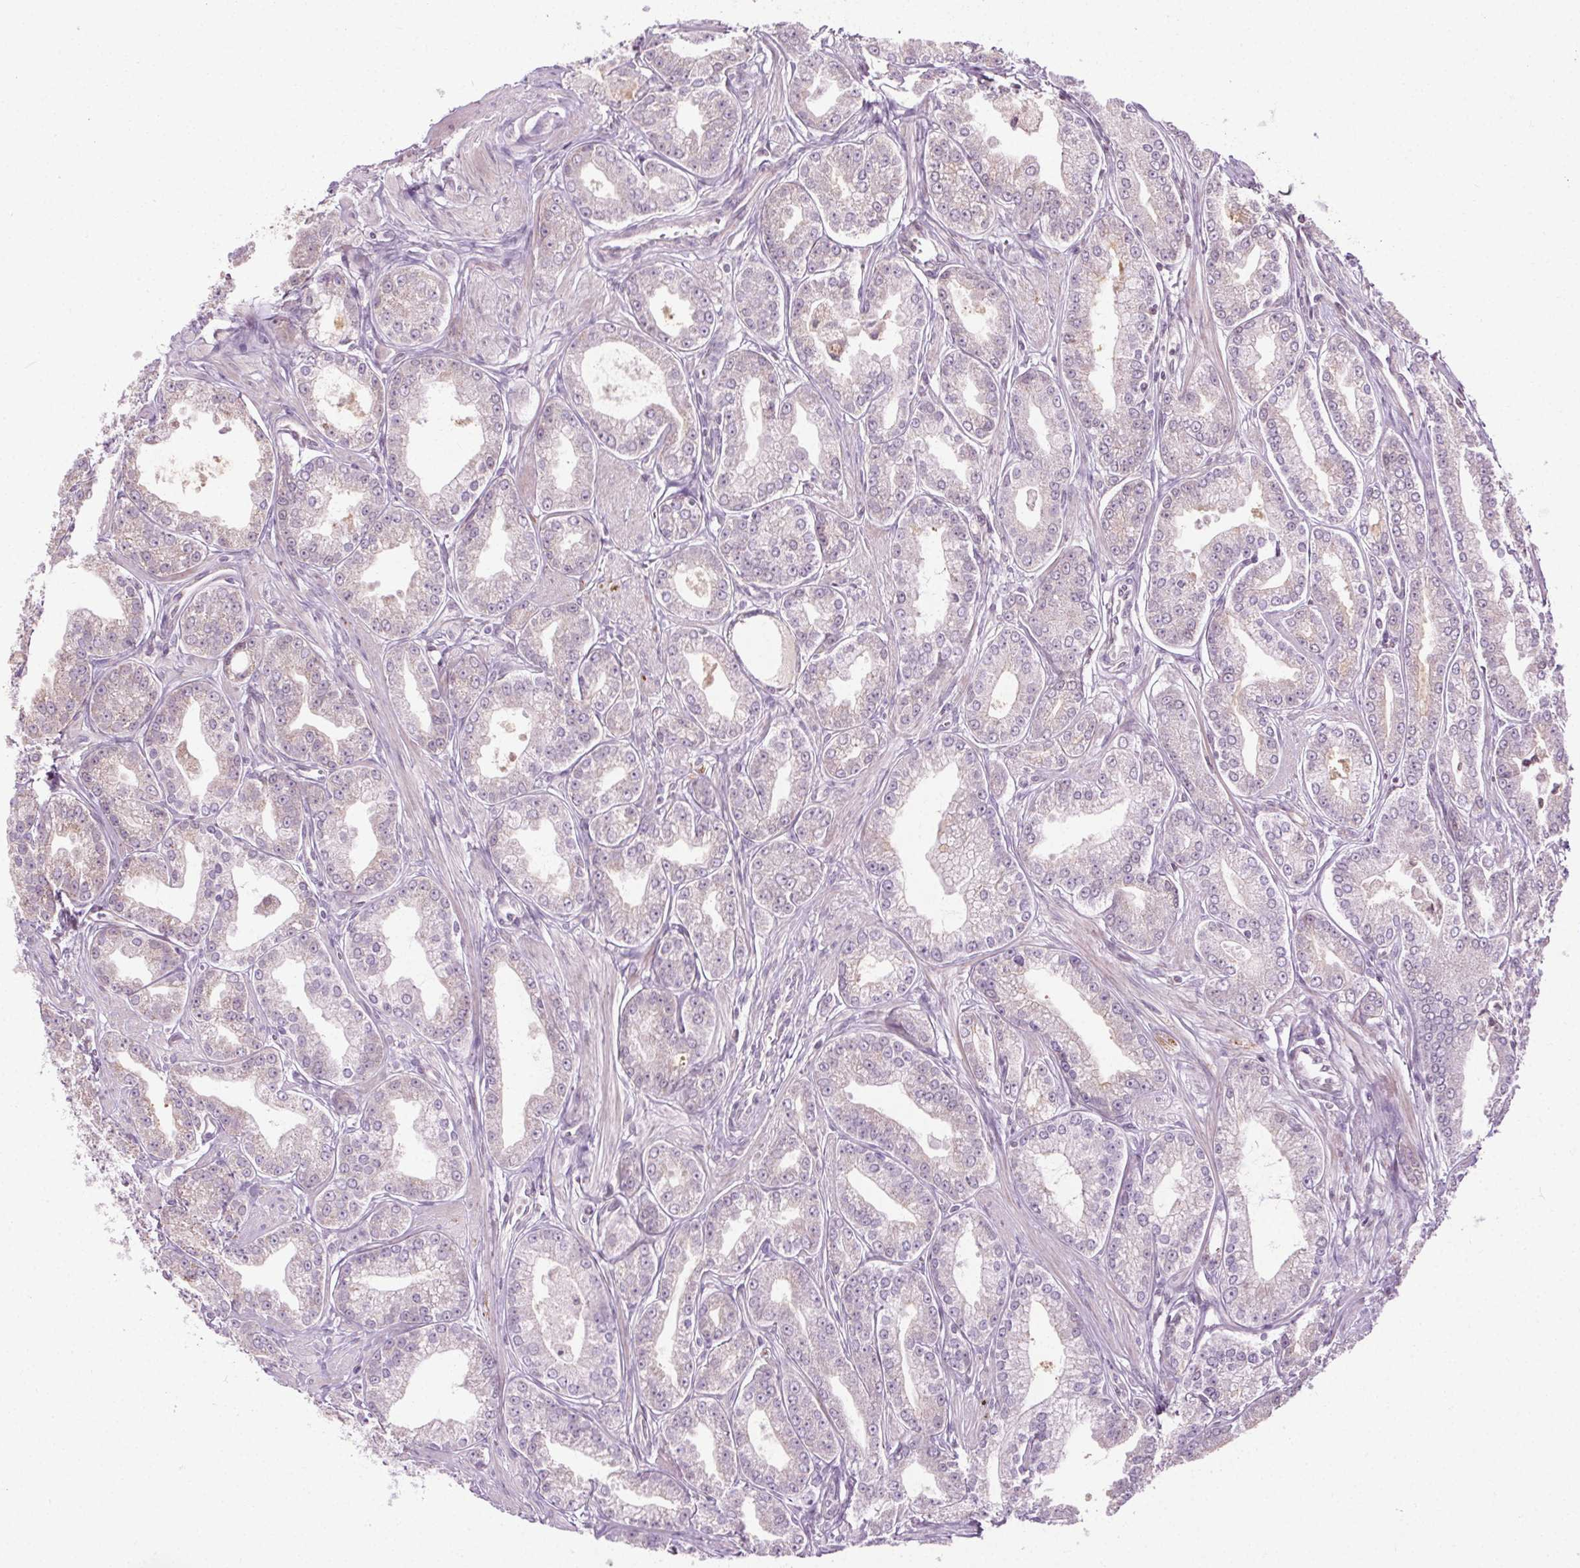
{"staining": {"intensity": "weak", "quantity": "<25%", "location": "cytoplasmic/membranous,nuclear"}, "tissue": "prostate cancer", "cell_type": "Tumor cells", "image_type": "cancer", "snomed": [{"axis": "morphology", "description": "Adenocarcinoma, NOS"}, {"axis": "topography", "description": "Prostate"}], "caption": "A photomicrograph of adenocarcinoma (prostate) stained for a protein reveals no brown staining in tumor cells.", "gene": "LFNG", "patient": {"sex": "male", "age": 71}}